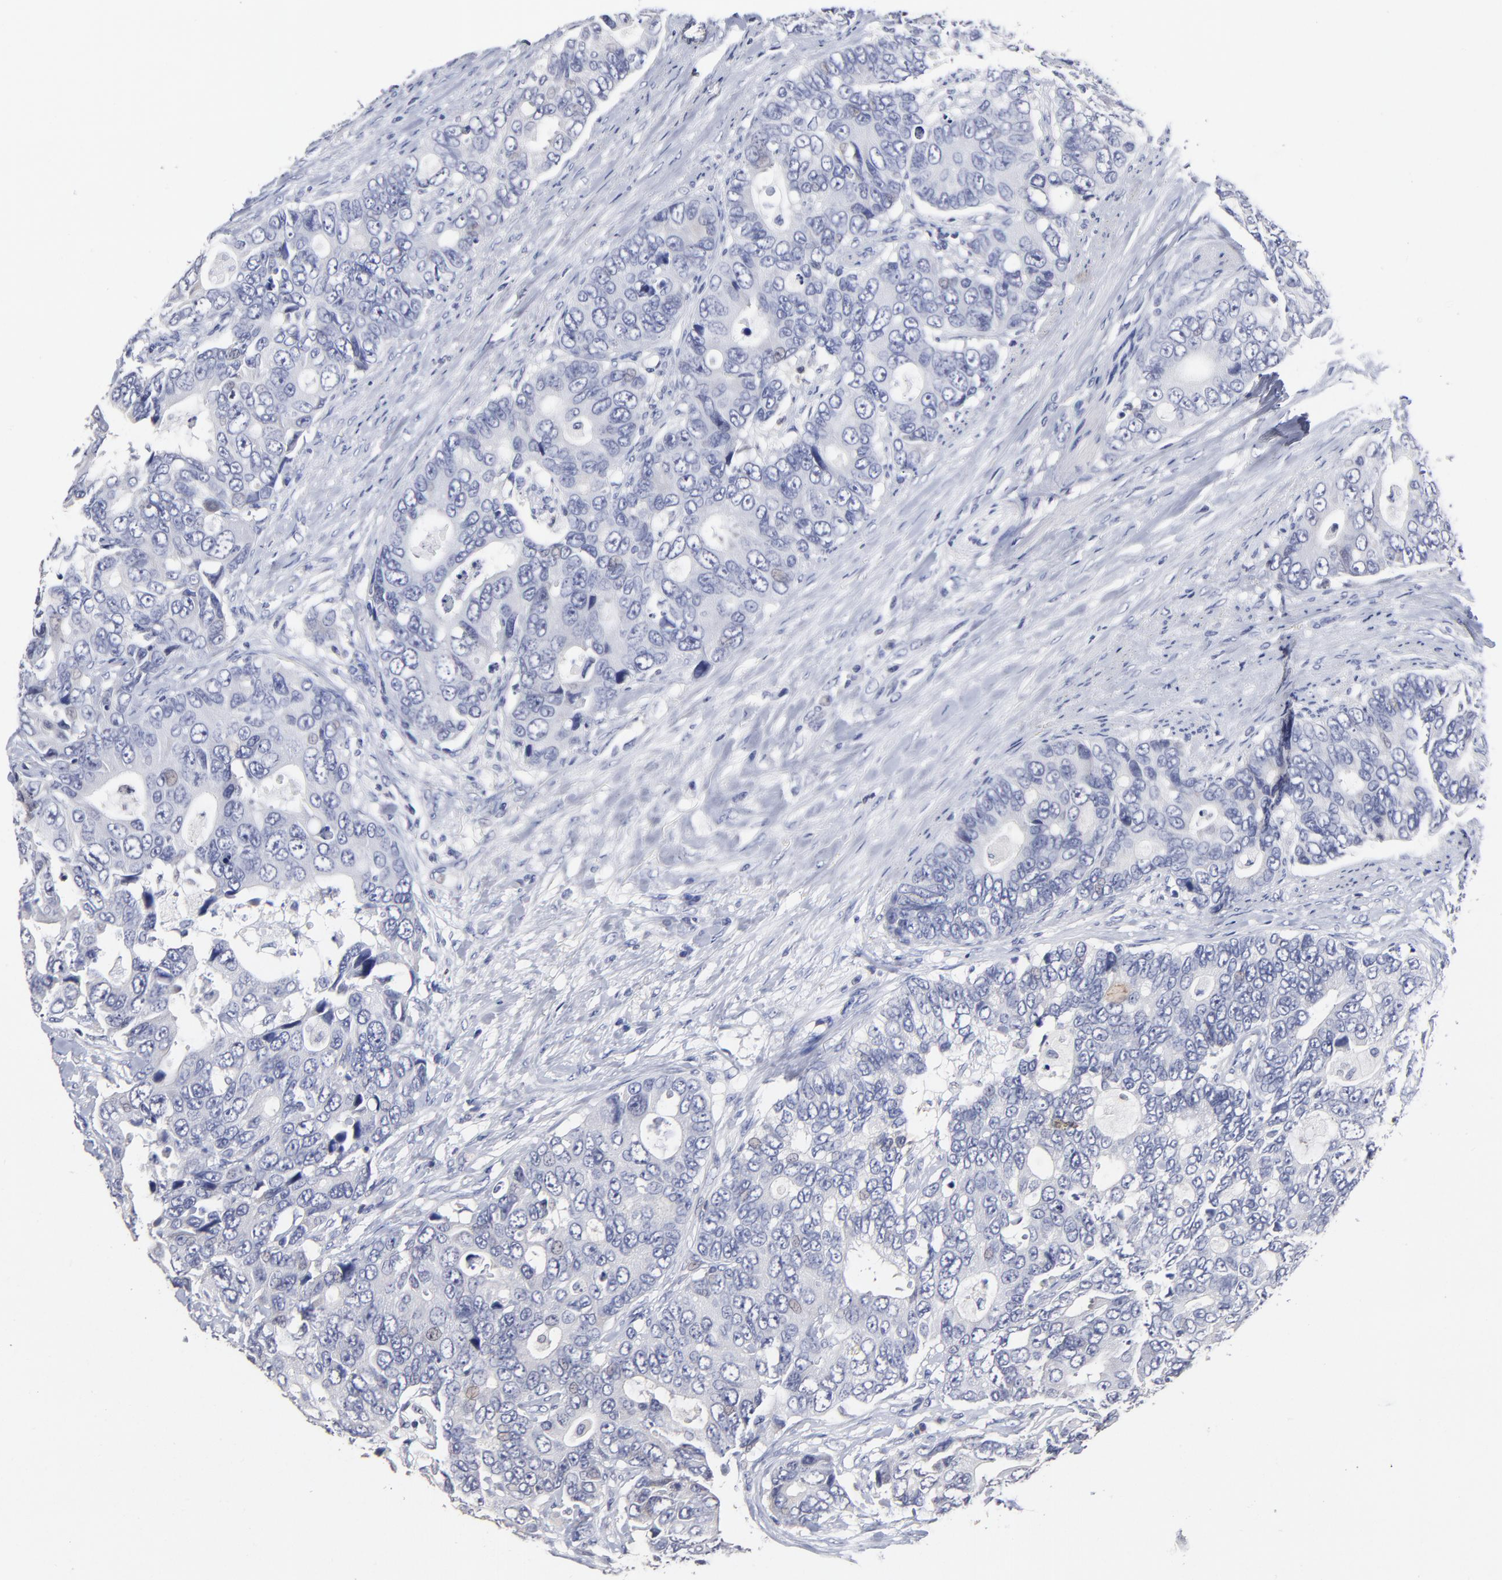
{"staining": {"intensity": "negative", "quantity": "none", "location": "none"}, "tissue": "colorectal cancer", "cell_type": "Tumor cells", "image_type": "cancer", "snomed": [{"axis": "morphology", "description": "Adenocarcinoma, NOS"}, {"axis": "topography", "description": "Rectum"}], "caption": "Tumor cells are negative for protein expression in human adenocarcinoma (colorectal).", "gene": "TRAT1", "patient": {"sex": "female", "age": 67}}